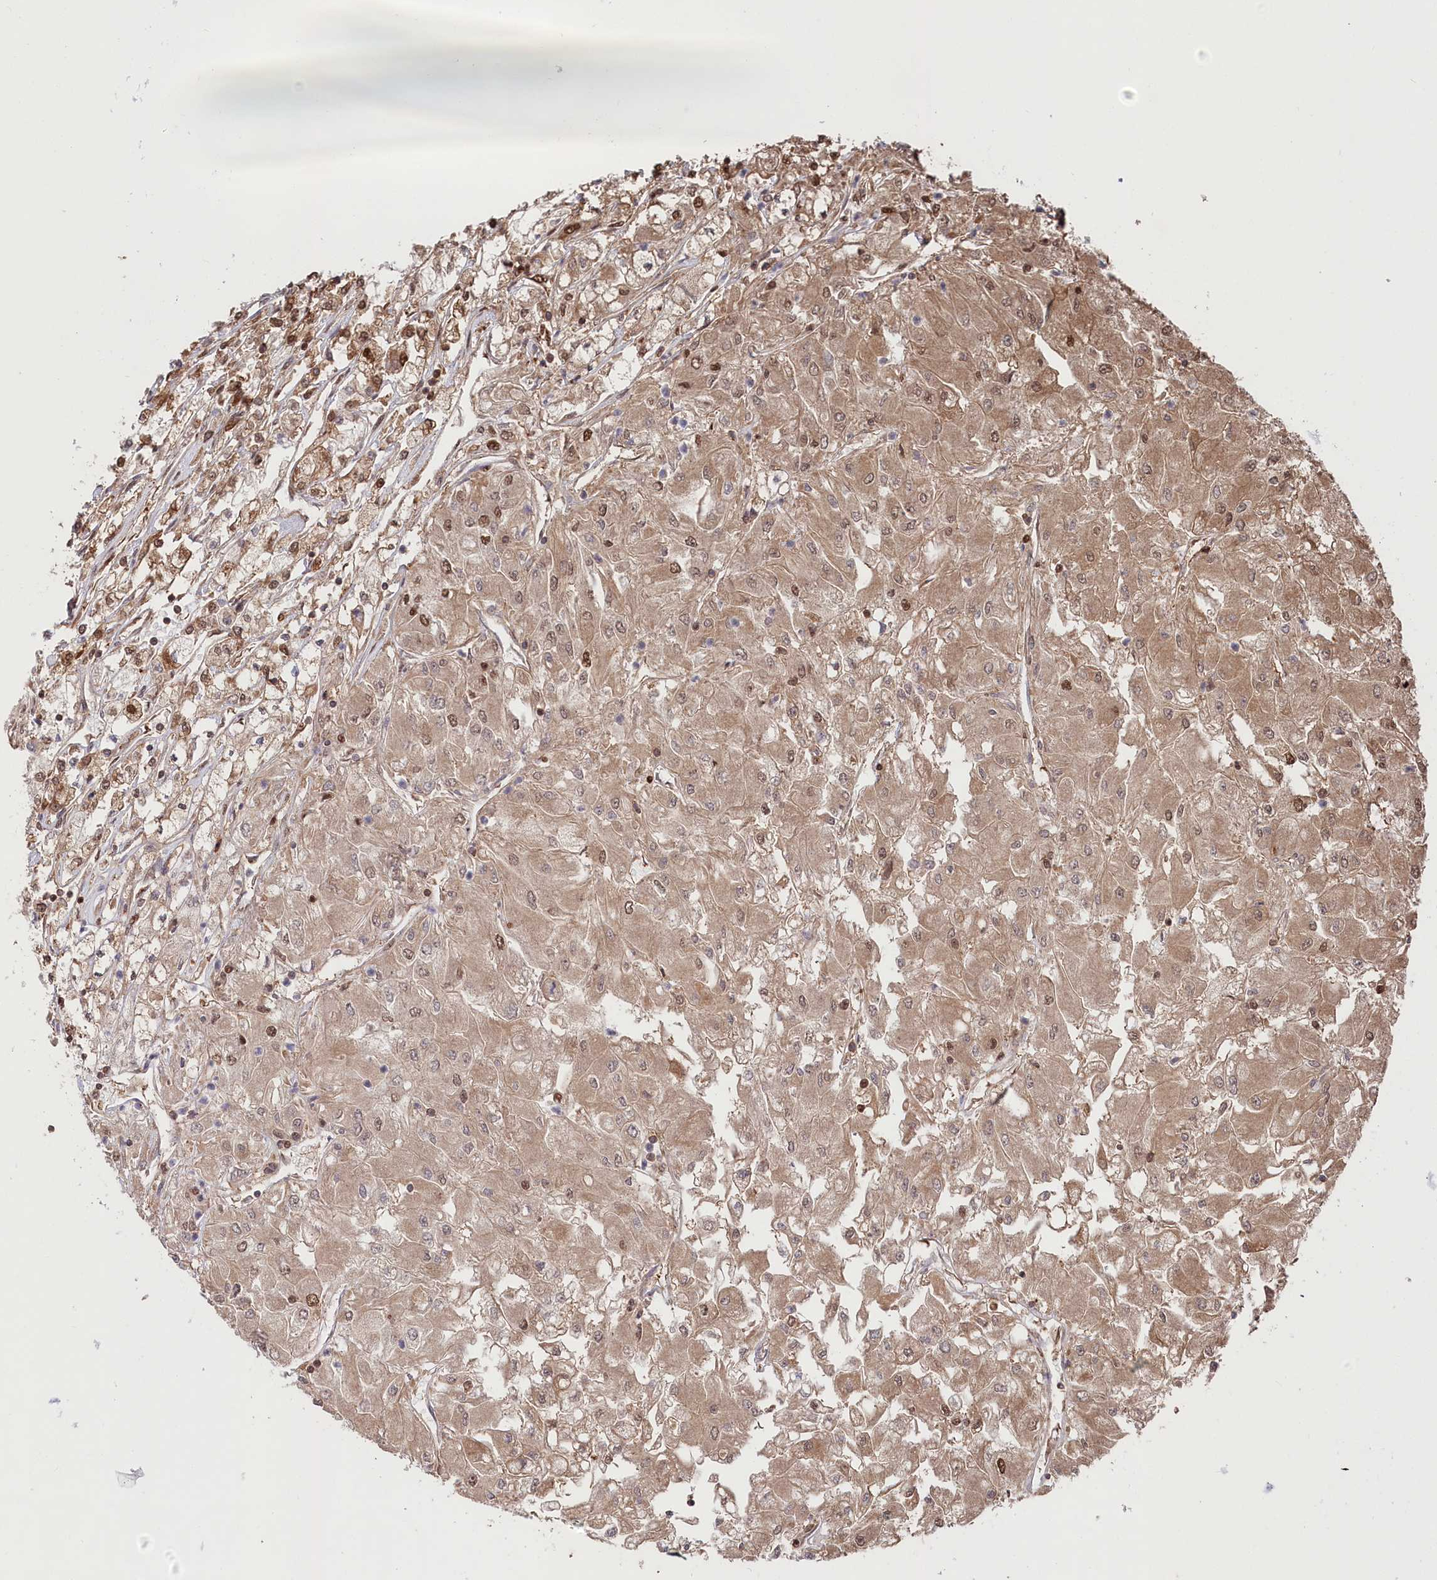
{"staining": {"intensity": "moderate", "quantity": ">75%", "location": "cytoplasmic/membranous,nuclear"}, "tissue": "renal cancer", "cell_type": "Tumor cells", "image_type": "cancer", "snomed": [{"axis": "morphology", "description": "Adenocarcinoma, NOS"}, {"axis": "topography", "description": "Kidney"}], "caption": "Immunohistochemical staining of human renal adenocarcinoma reveals medium levels of moderate cytoplasmic/membranous and nuclear expression in about >75% of tumor cells.", "gene": "PSMA1", "patient": {"sex": "male", "age": 80}}